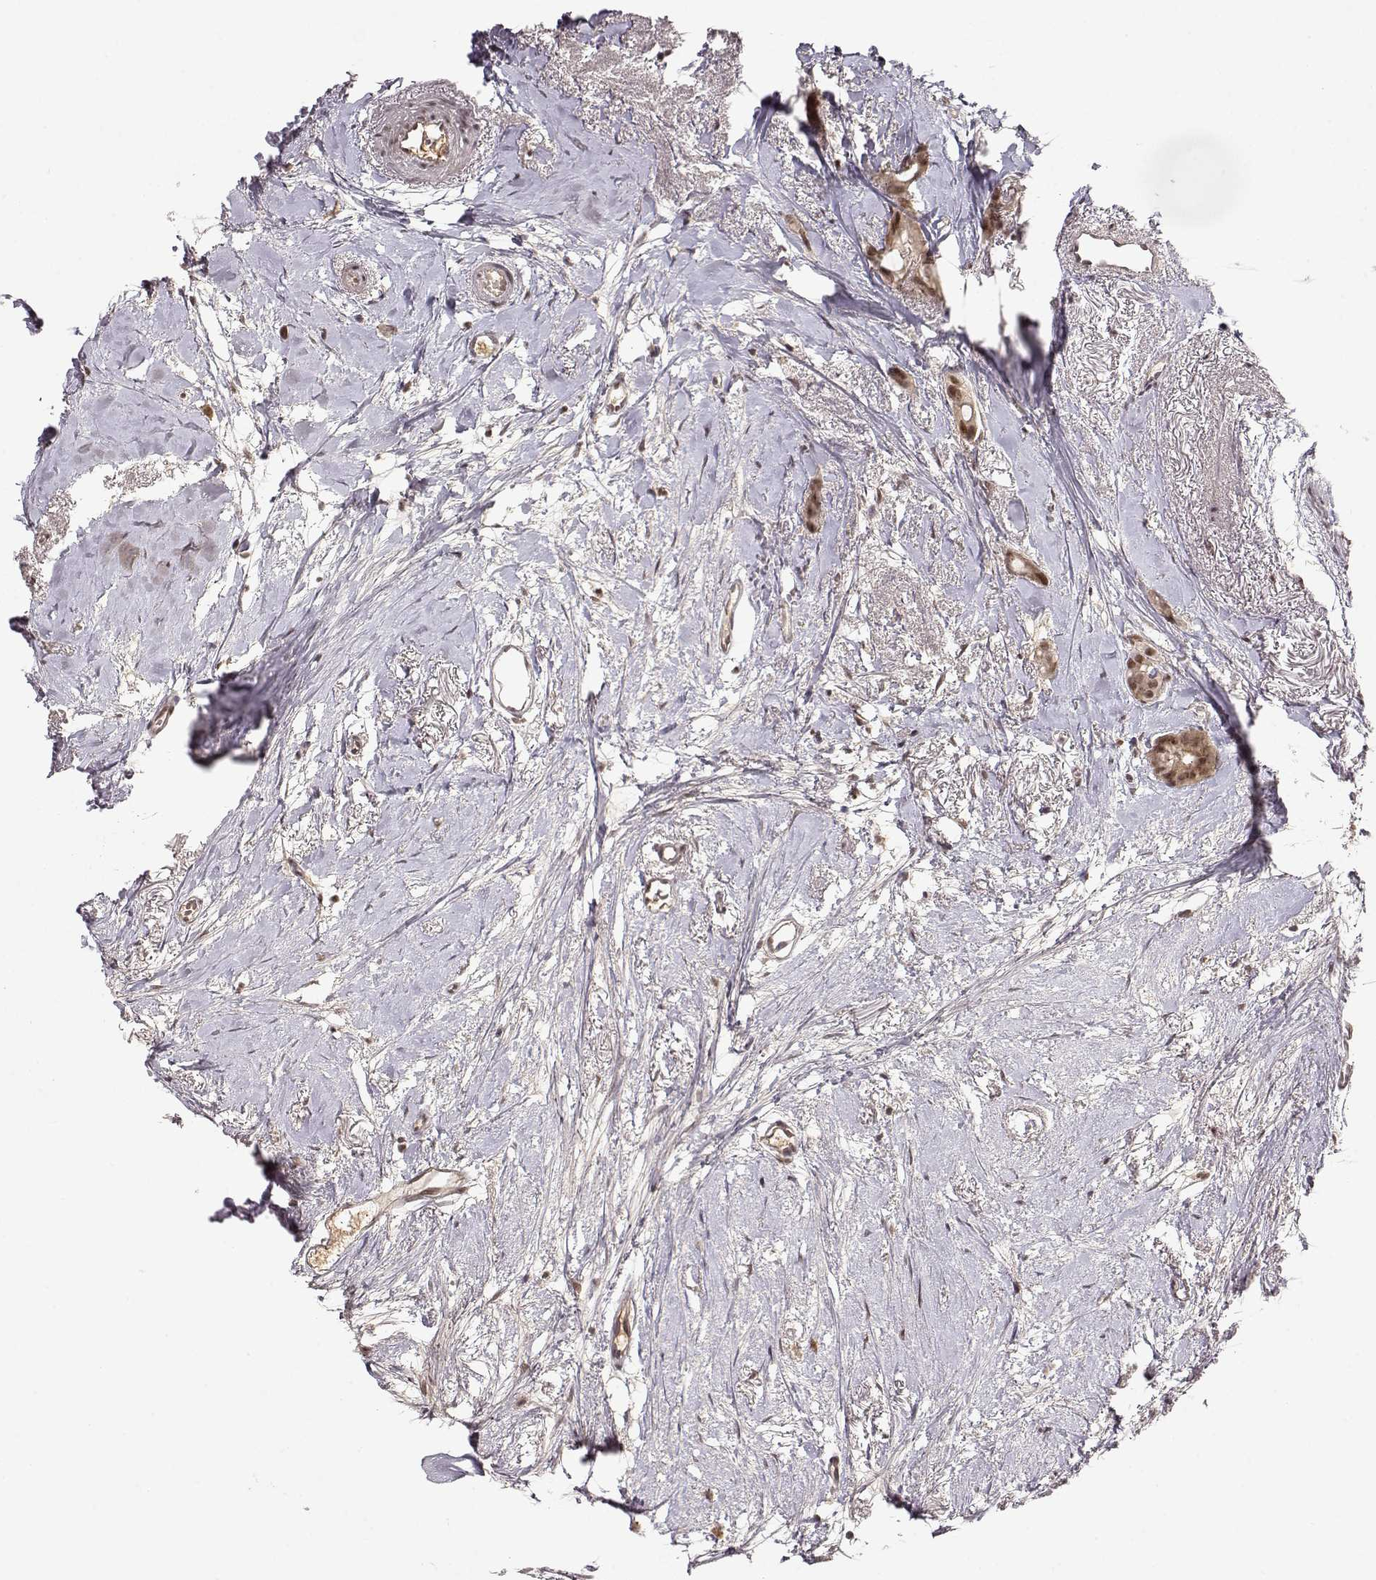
{"staining": {"intensity": "moderate", "quantity": ">75%", "location": "cytoplasmic/membranous,nuclear"}, "tissue": "breast cancer", "cell_type": "Tumor cells", "image_type": "cancer", "snomed": [{"axis": "morphology", "description": "Duct carcinoma"}, {"axis": "topography", "description": "Breast"}], "caption": "Tumor cells show medium levels of moderate cytoplasmic/membranous and nuclear expression in about >75% of cells in breast infiltrating ductal carcinoma.", "gene": "CSNK2A1", "patient": {"sex": "female", "age": 40}}